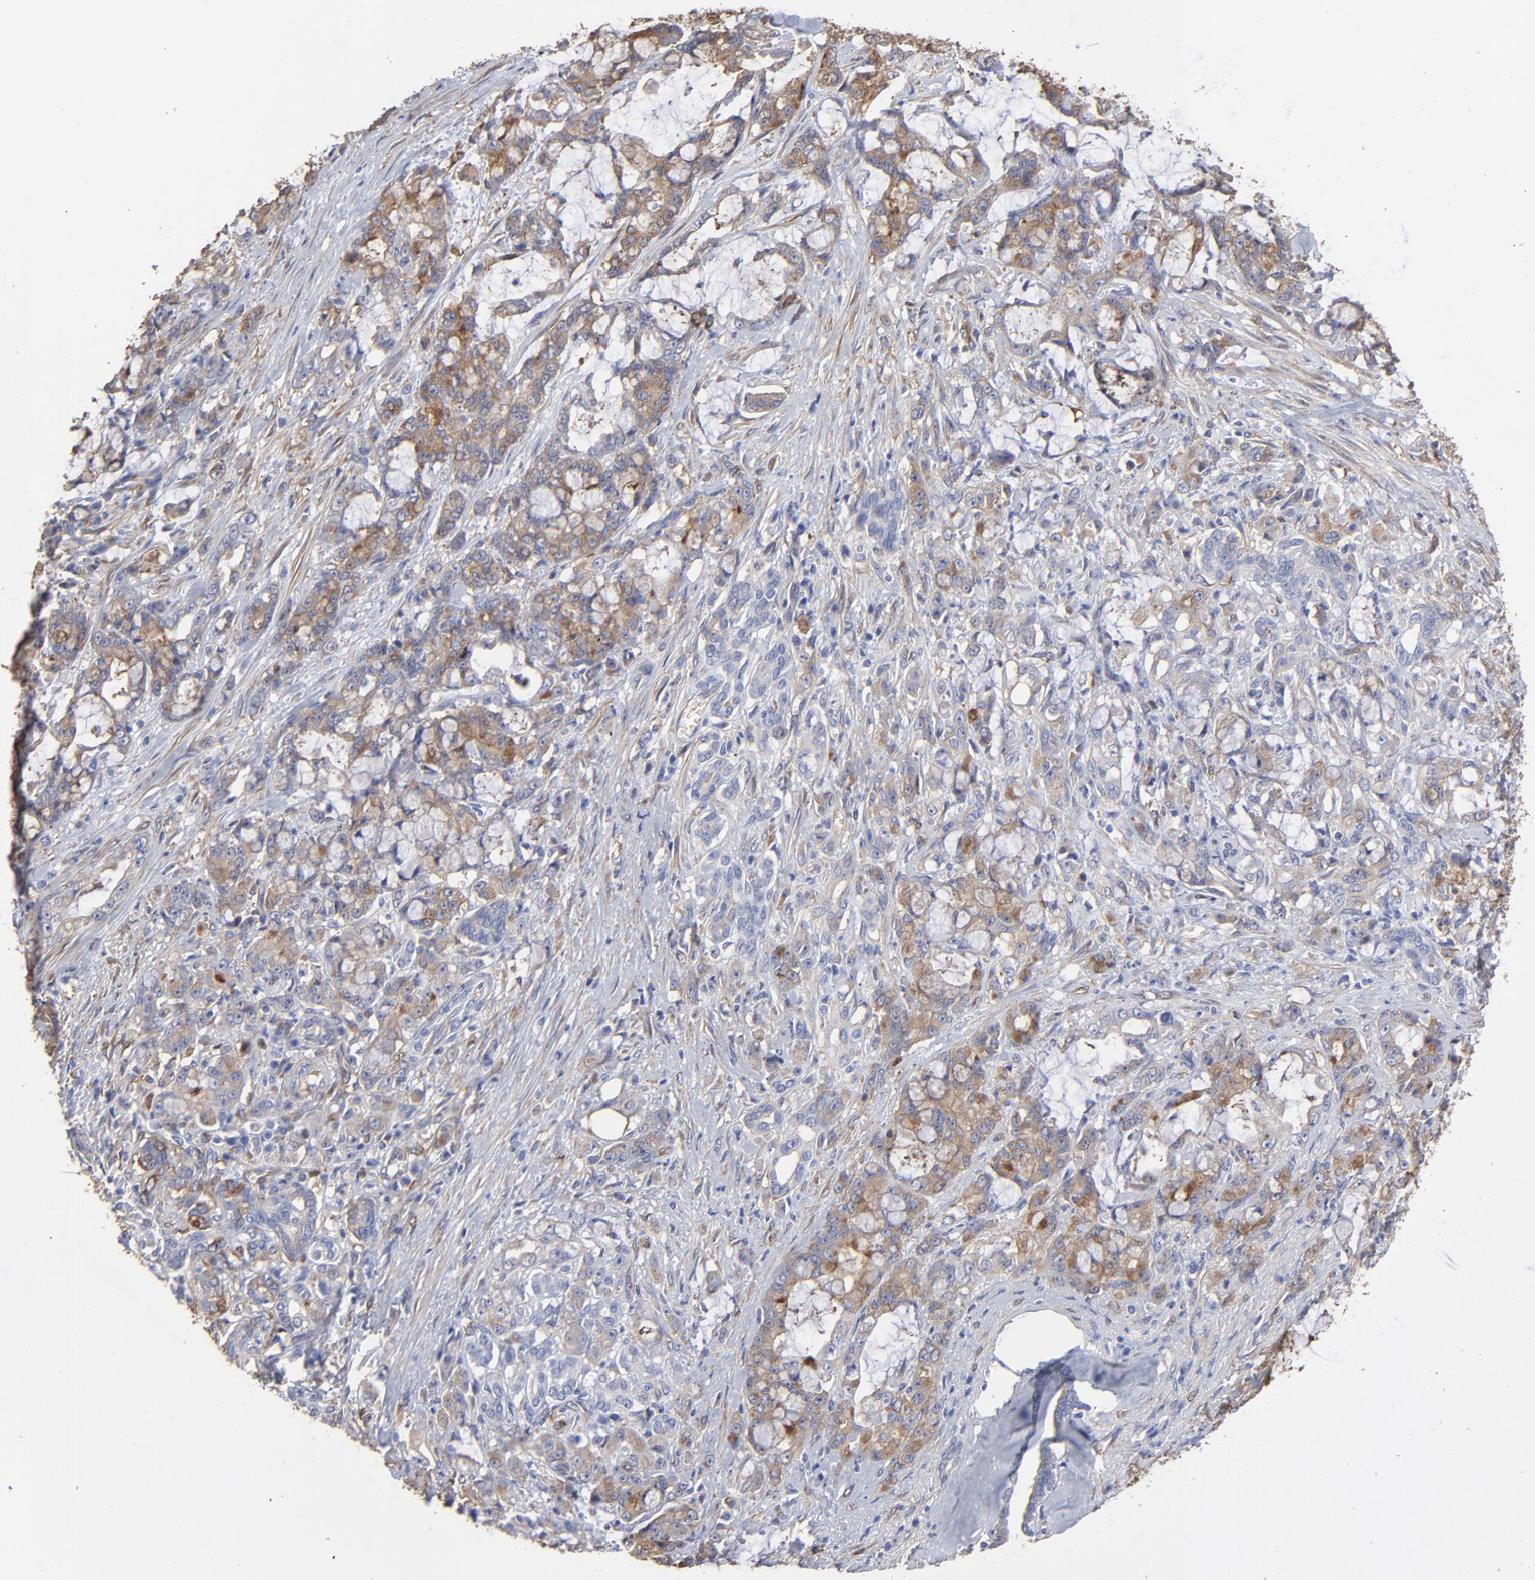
{"staining": {"intensity": "weak", "quantity": ">75%", "location": "cytoplasmic/membranous"}, "tissue": "pancreatic cancer", "cell_type": "Tumor cells", "image_type": "cancer", "snomed": [{"axis": "morphology", "description": "Adenocarcinoma, NOS"}, {"axis": "topography", "description": "Pancreas"}], "caption": "High-magnification brightfield microscopy of adenocarcinoma (pancreatic) stained with DAB (brown) and counterstained with hematoxylin (blue). tumor cells exhibit weak cytoplasmic/membranous expression is present in about>75% of cells.", "gene": "CILP", "patient": {"sex": "female", "age": 73}}